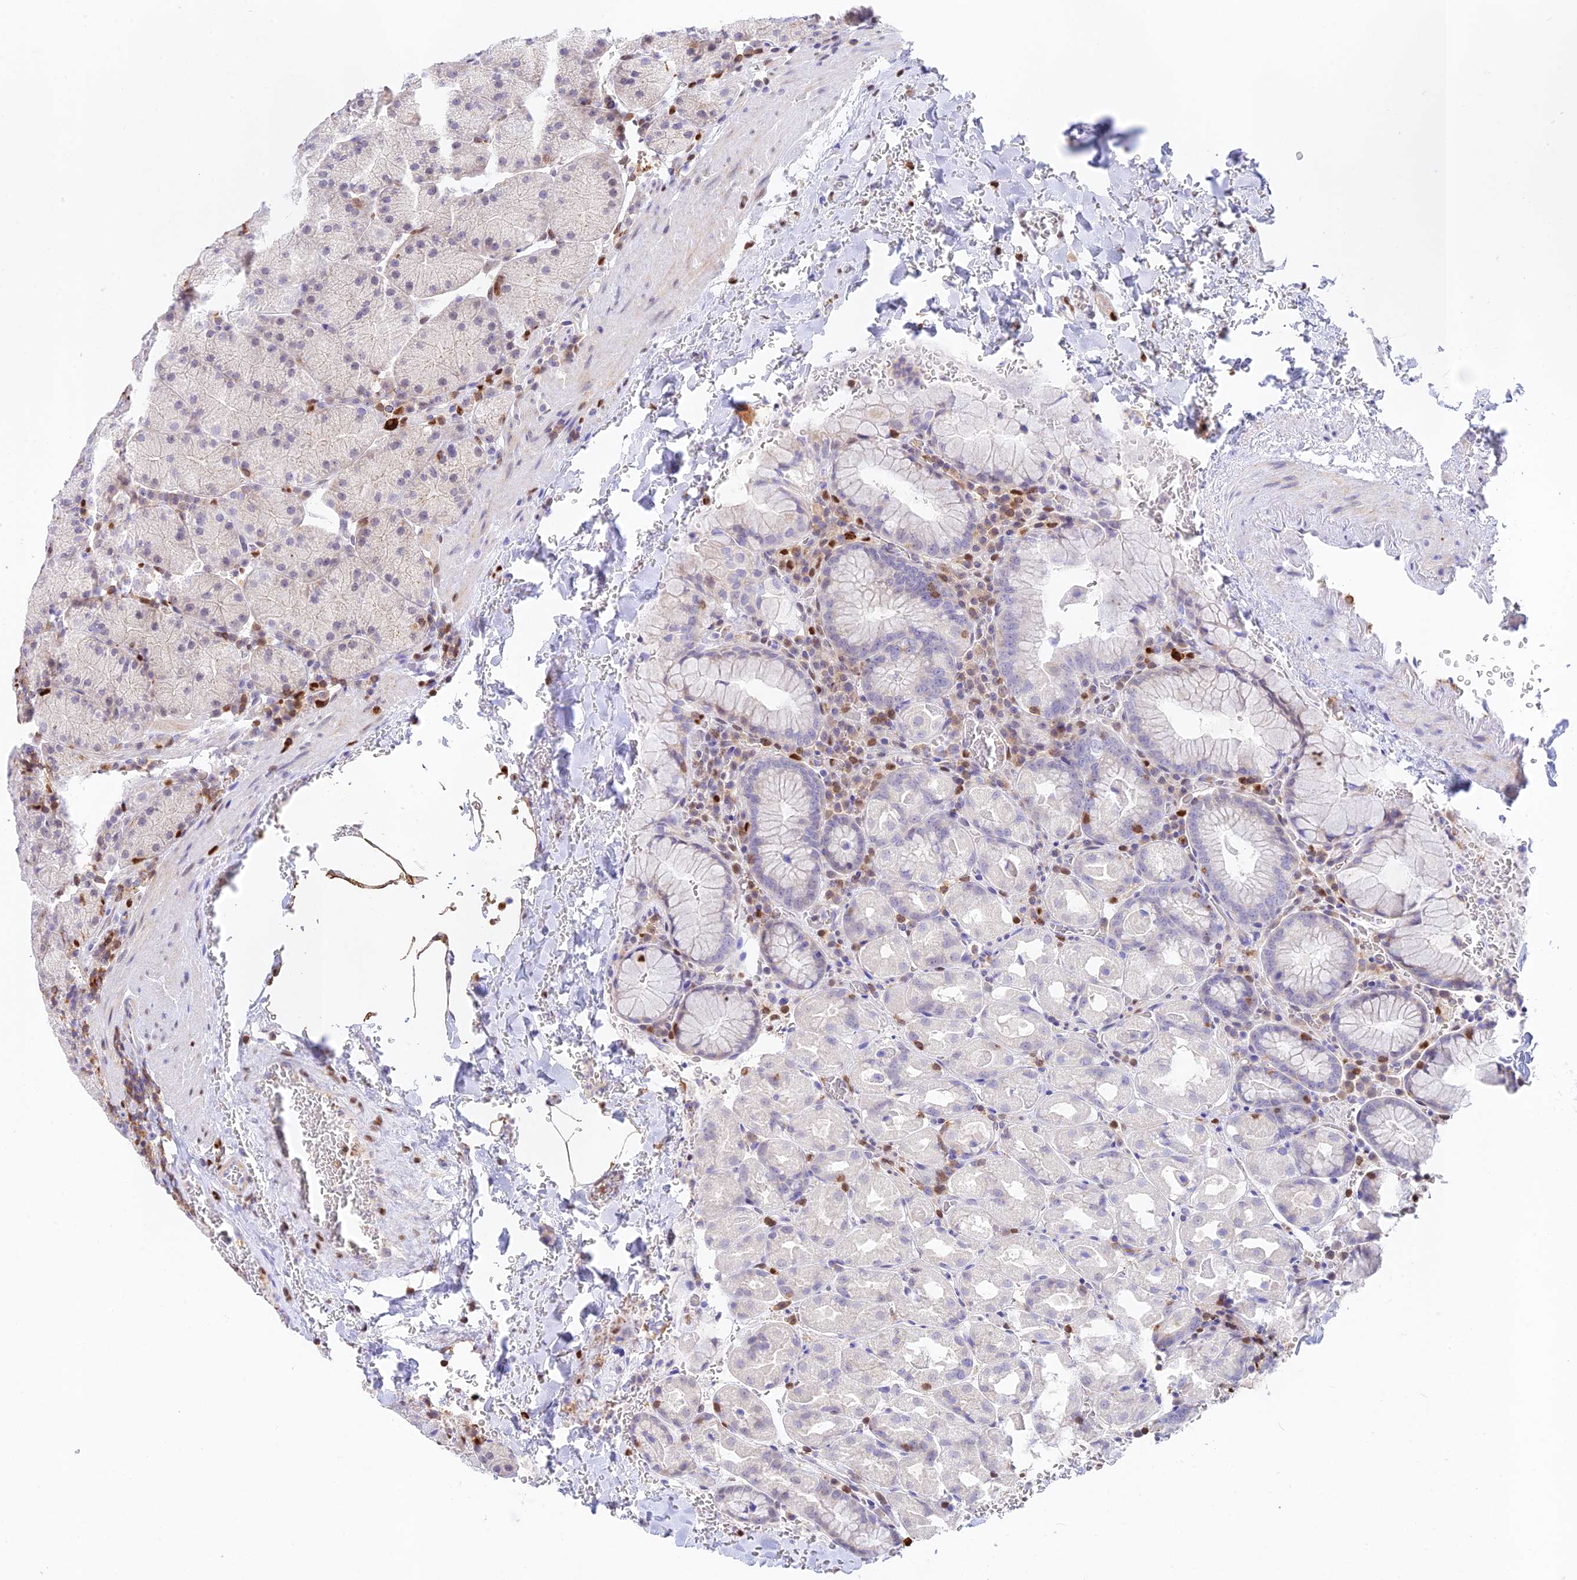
{"staining": {"intensity": "weak", "quantity": "<25%", "location": "nuclear"}, "tissue": "stomach", "cell_type": "Glandular cells", "image_type": "normal", "snomed": [{"axis": "morphology", "description": "Normal tissue, NOS"}, {"axis": "topography", "description": "Stomach, upper"}, {"axis": "topography", "description": "Stomach, lower"}], "caption": "This histopathology image is of normal stomach stained with immunohistochemistry (IHC) to label a protein in brown with the nuclei are counter-stained blue. There is no expression in glandular cells. (Brightfield microscopy of DAB (3,3'-diaminobenzidine) IHC at high magnification).", "gene": "DENND1C", "patient": {"sex": "male", "age": 80}}